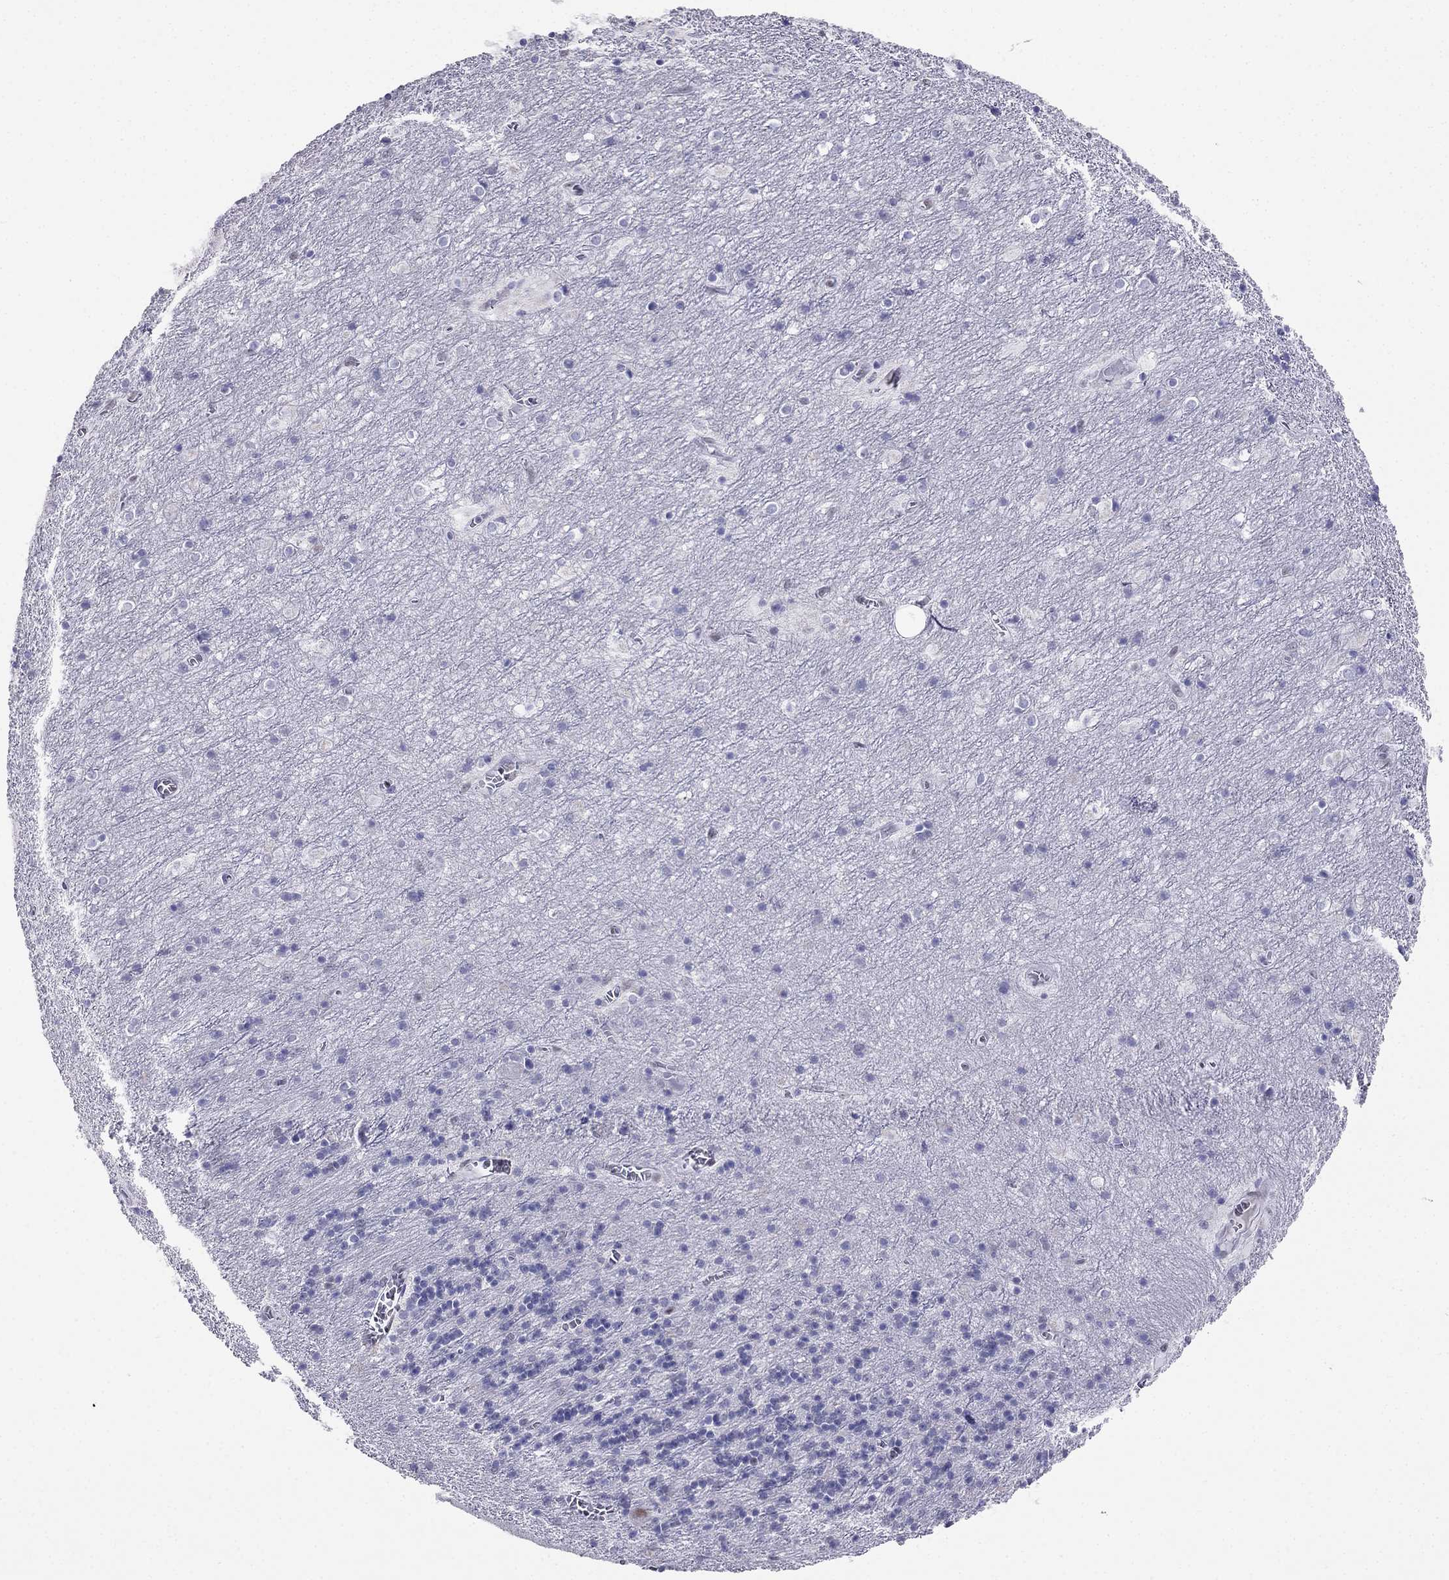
{"staining": {"intensity": "negative", "quantity": "none", "location": "none"}, "tissue": "cerebellum", "cell_type": "Cells in granular layer", "image_type": "normal", "snomed": [{"axis": "morphology", "description": "Normal tissue, NOS"}, {"axis": "topography", "description": "Cerebellum"}], "caption": "The photomicrograph displays no staining of cells in granular layer in benign cerebellum.", "gene": "PPM1G", "patient": {"sex": "male", "age": 70}}